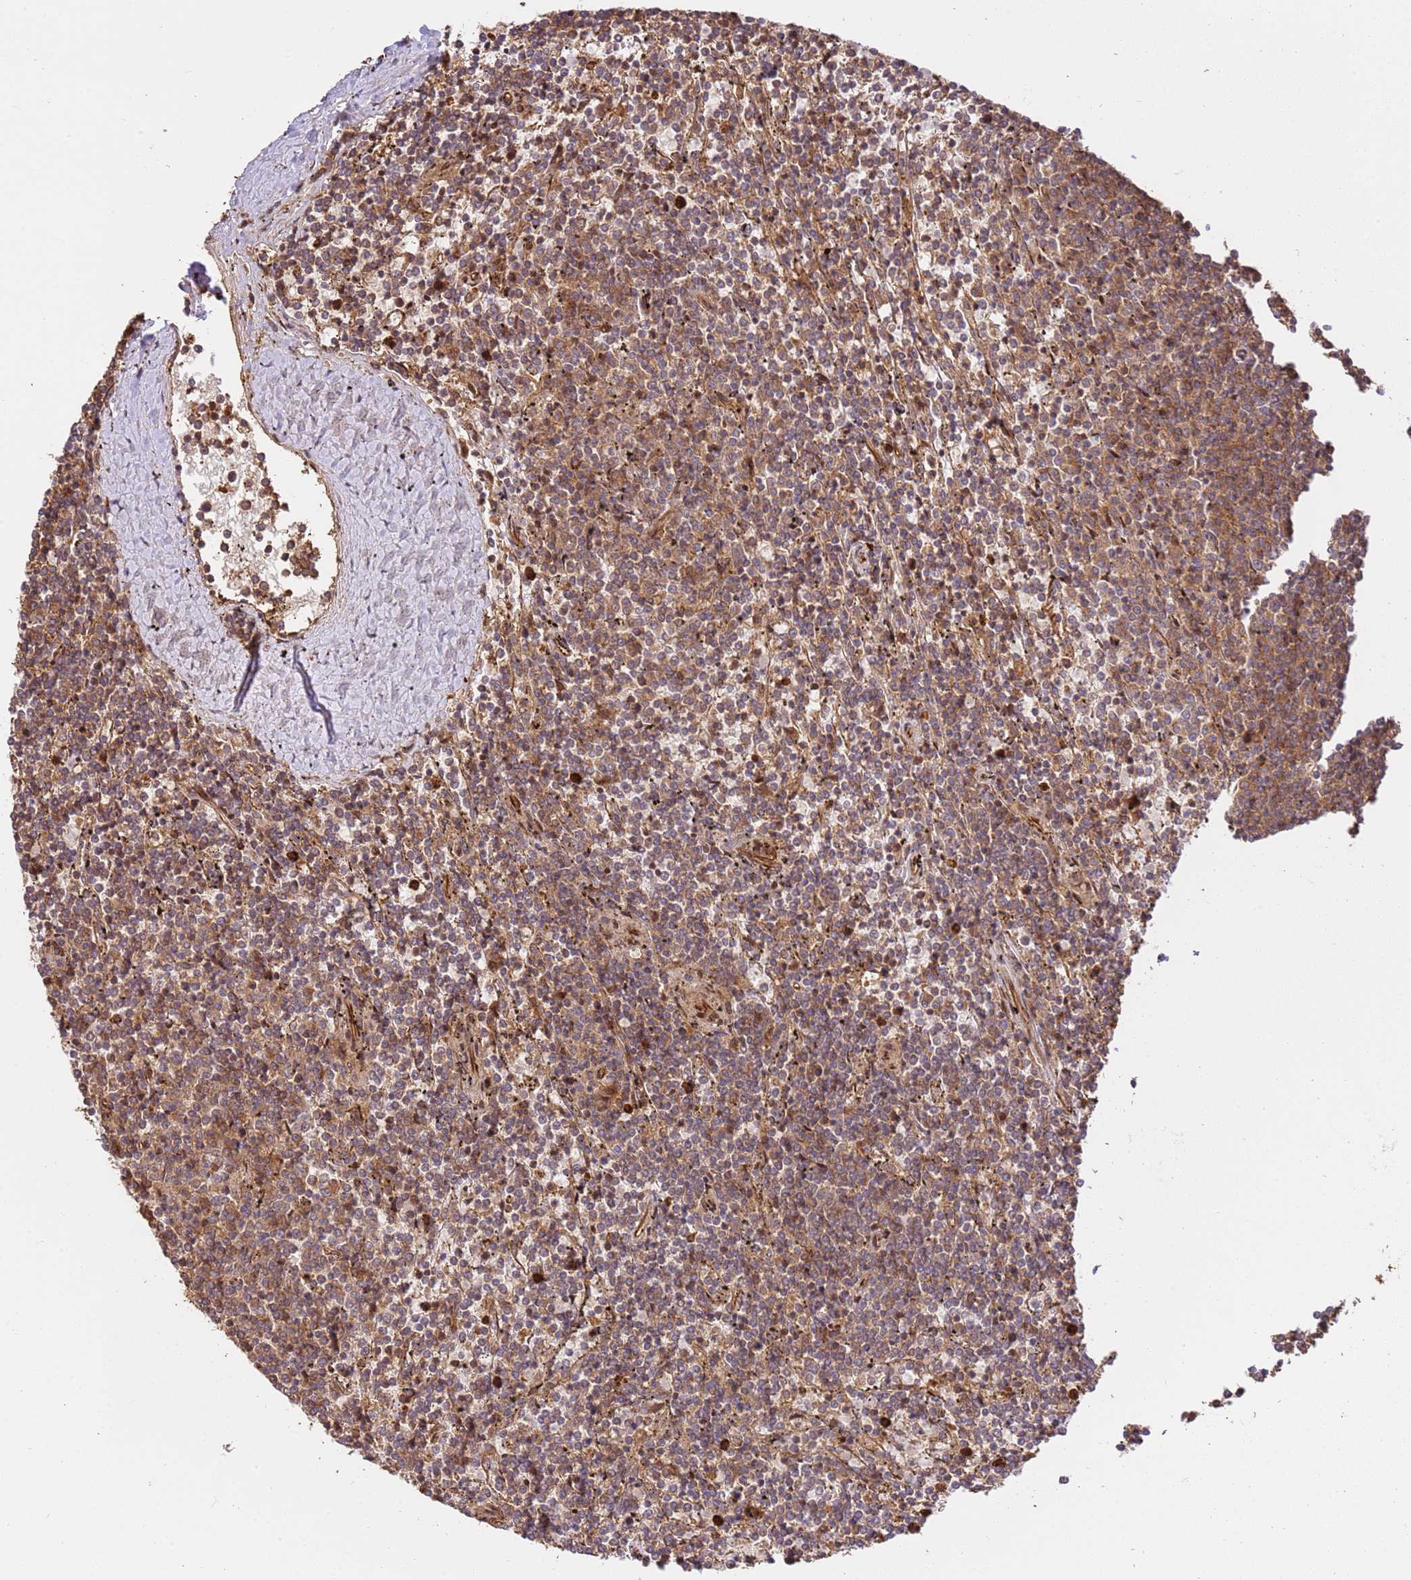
{"staining": {"intensity": "moderate", "quantity": ">75%", "location": "cytoplasmic/membranous"}, "tissue": "lymphoma", "cell_type": "Tumor cells", "image_type": "cancer", "snomed": [{"axis": "morphology", "description": "Malignant lymphoma, non-Hodgkin's type, Low grade"}, {"axis": "topography", "description": "Spleen"}], "caption": "Human malignant lymphoma, non-Hodgkin's type (low-grade) stained with a brown dye shows moderate cytoplasmic/membranous positive staining in approximately >75% of tumor cells.", "gene": "KATNAL2", "patient": {"sex": "female", "age": 50}}